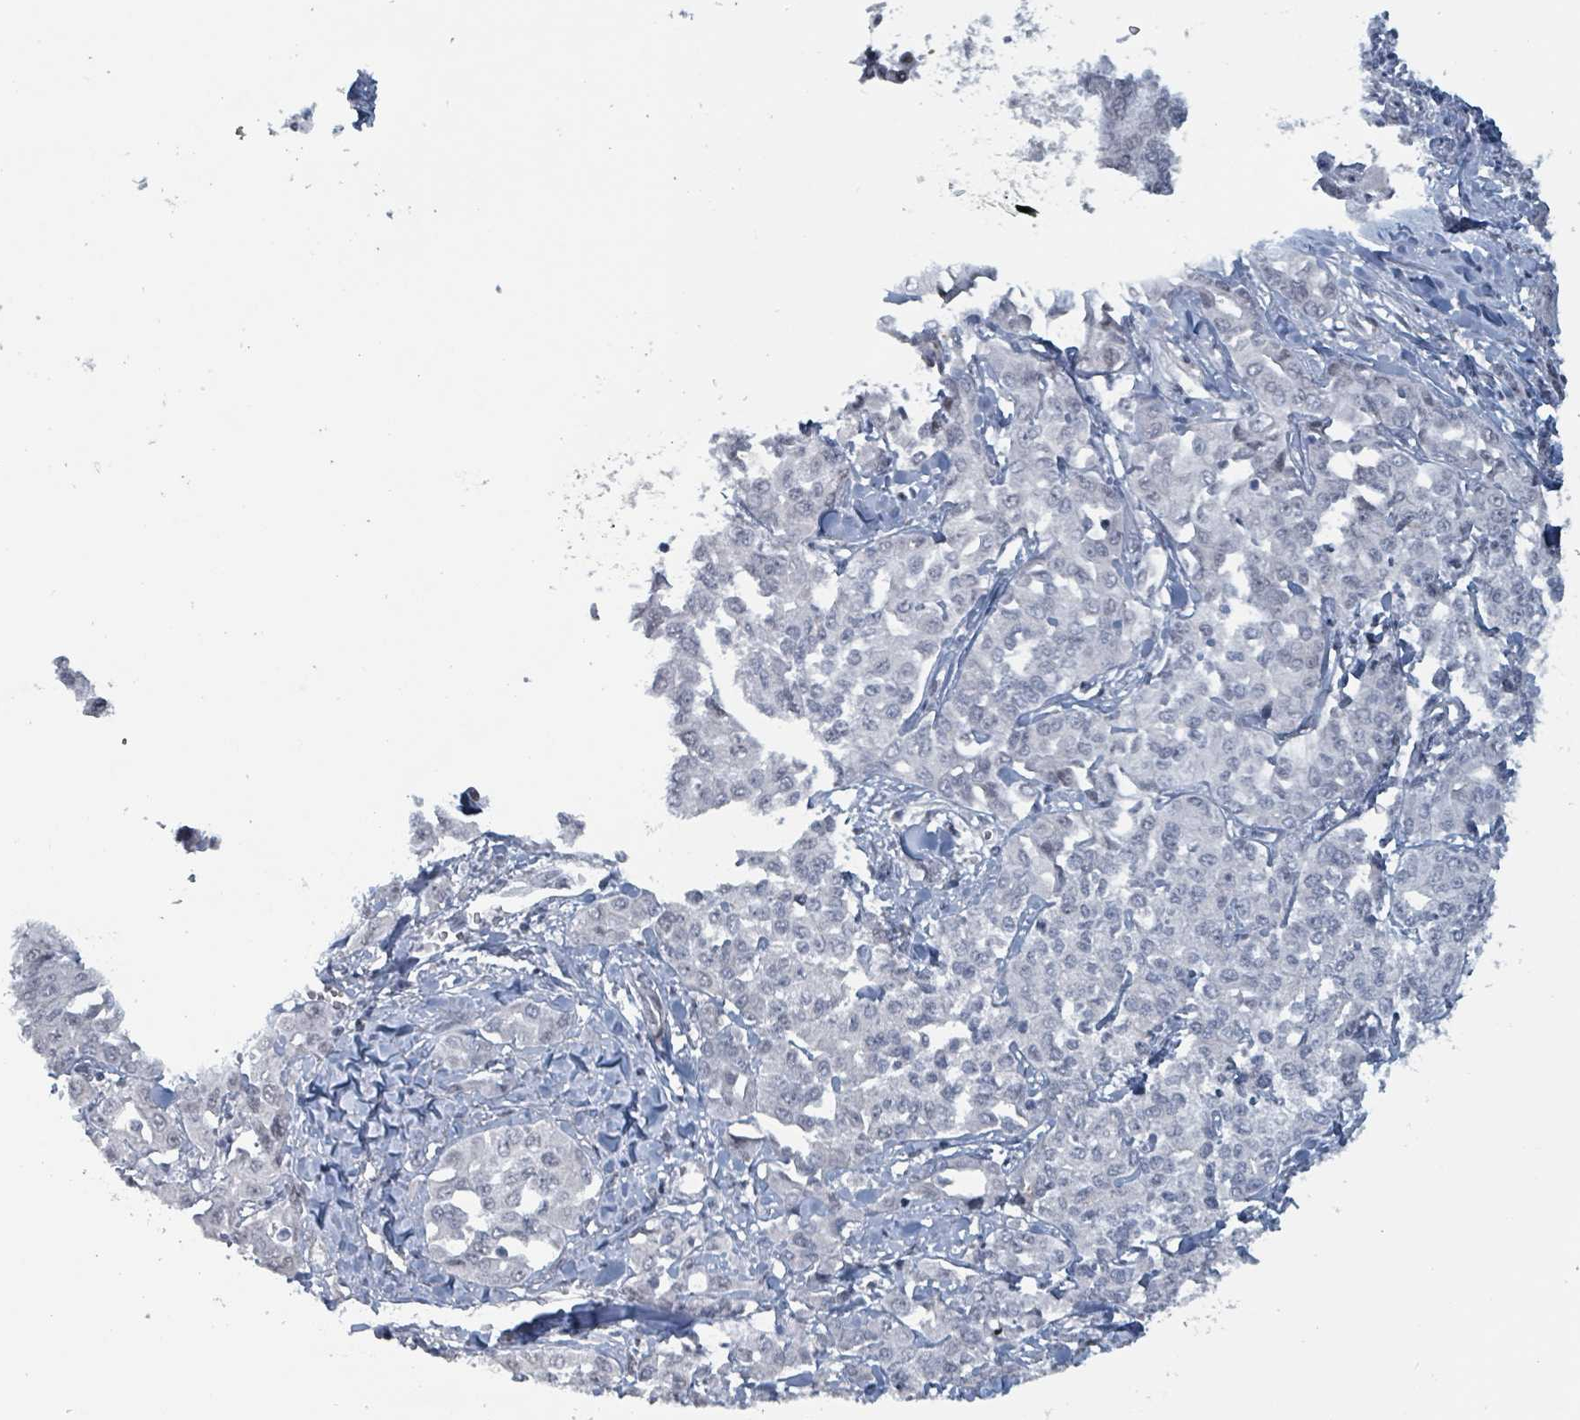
{"staining": {"intensity": "negative", "quantity": "none", "location": "none"}, "tissue": "liver cancer", "cell_type": "Tumor cells", "image_type": "cancer", "snomed": [{"axis": "morphology", "description": "Cholangiocarcinoma"}, {"axis": "topography", "description": "Liver"}], "caption": "A photomicrograph of liver cancer stained for a protein shows no brown staining in tumor cells.", "gene": "BIVM", "patient": {"sex": "female", "age": 77}}